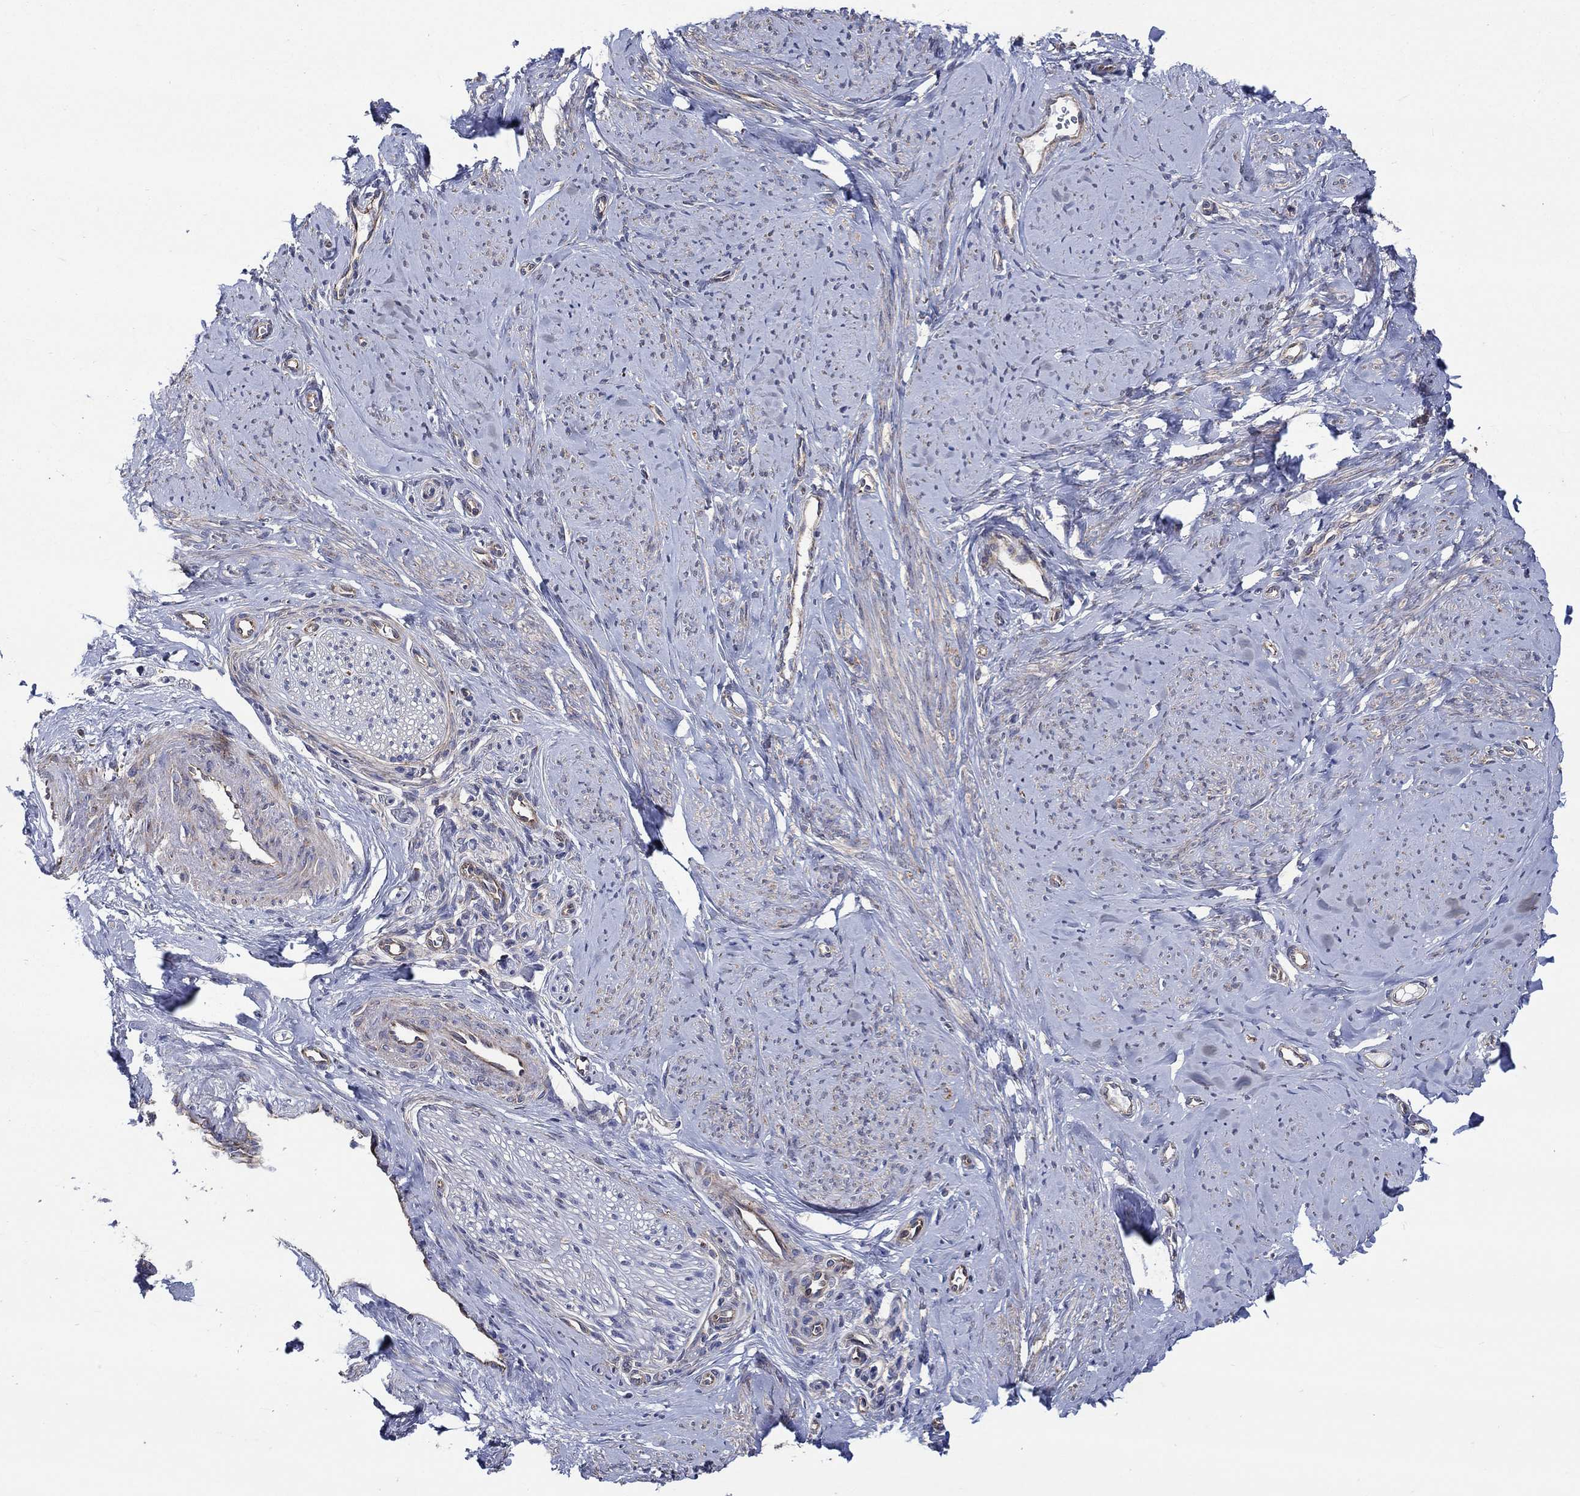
{"staining": {"intensity": "weak", "quantity": "25%-75%", "location": "cytoplasmic/membranous"}, "tissue": "smooth muscle", "cell_type": "Smooth muscle cells", "image_type": "normal", "snomed": [{"axis": "morphology", "description": "Normal tissue, NOS"}, {"axis": "topography", "description": "Smooth muscle"}], "caption": "Smooth muscle stained with DAB IHC demonstrates low levels of weak cytoplasmic/membranous expression in approximately 25%-75% of smooth muscle cells. The protein is shown in brown color, while the nuclei are stained blue.", "gene": "RPLP0", "patient": {"sex": "female", "age": 48}}